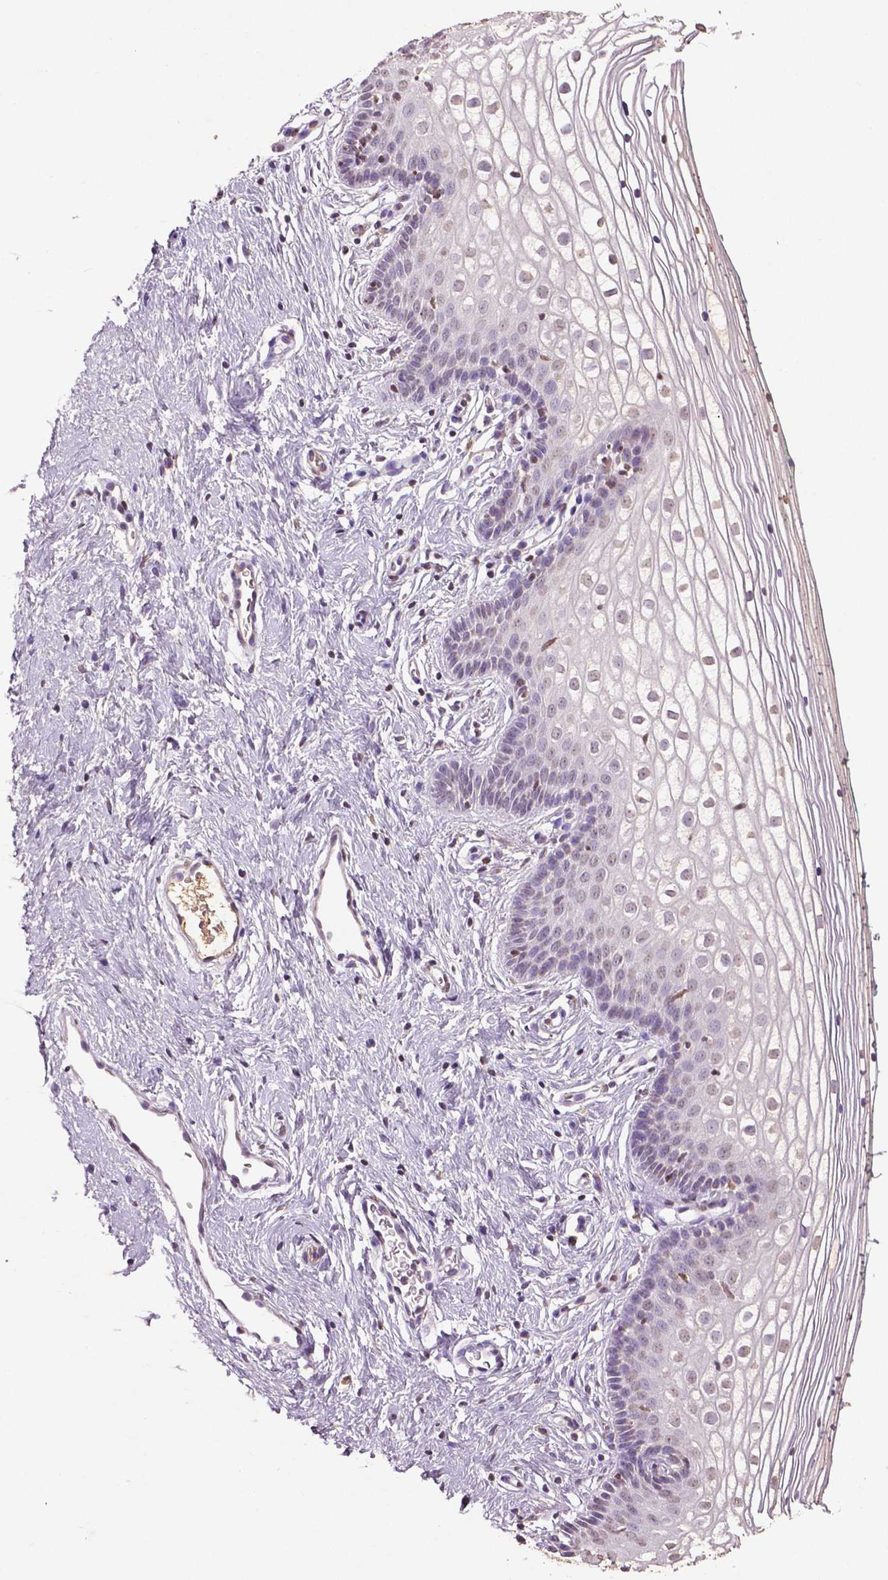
{"staining": {"intensity": "negative", "quantity": "none", "location": "none"}, "tissue": "vagina", "cell_type": "Squamous epithelial cells", "image_type": "normal", "snomed": [{"axis": "morphology", "description": "Normal tissue, NOS"}, {"axis": "topography", "description": "Vagina"}], "caption": "This is a image of IHC staining of unremarkable vagina, which shows no expression in squamous epithelial cells.", "gene": "RUNX3", "patient": {"sex": "female", "age": 36}}